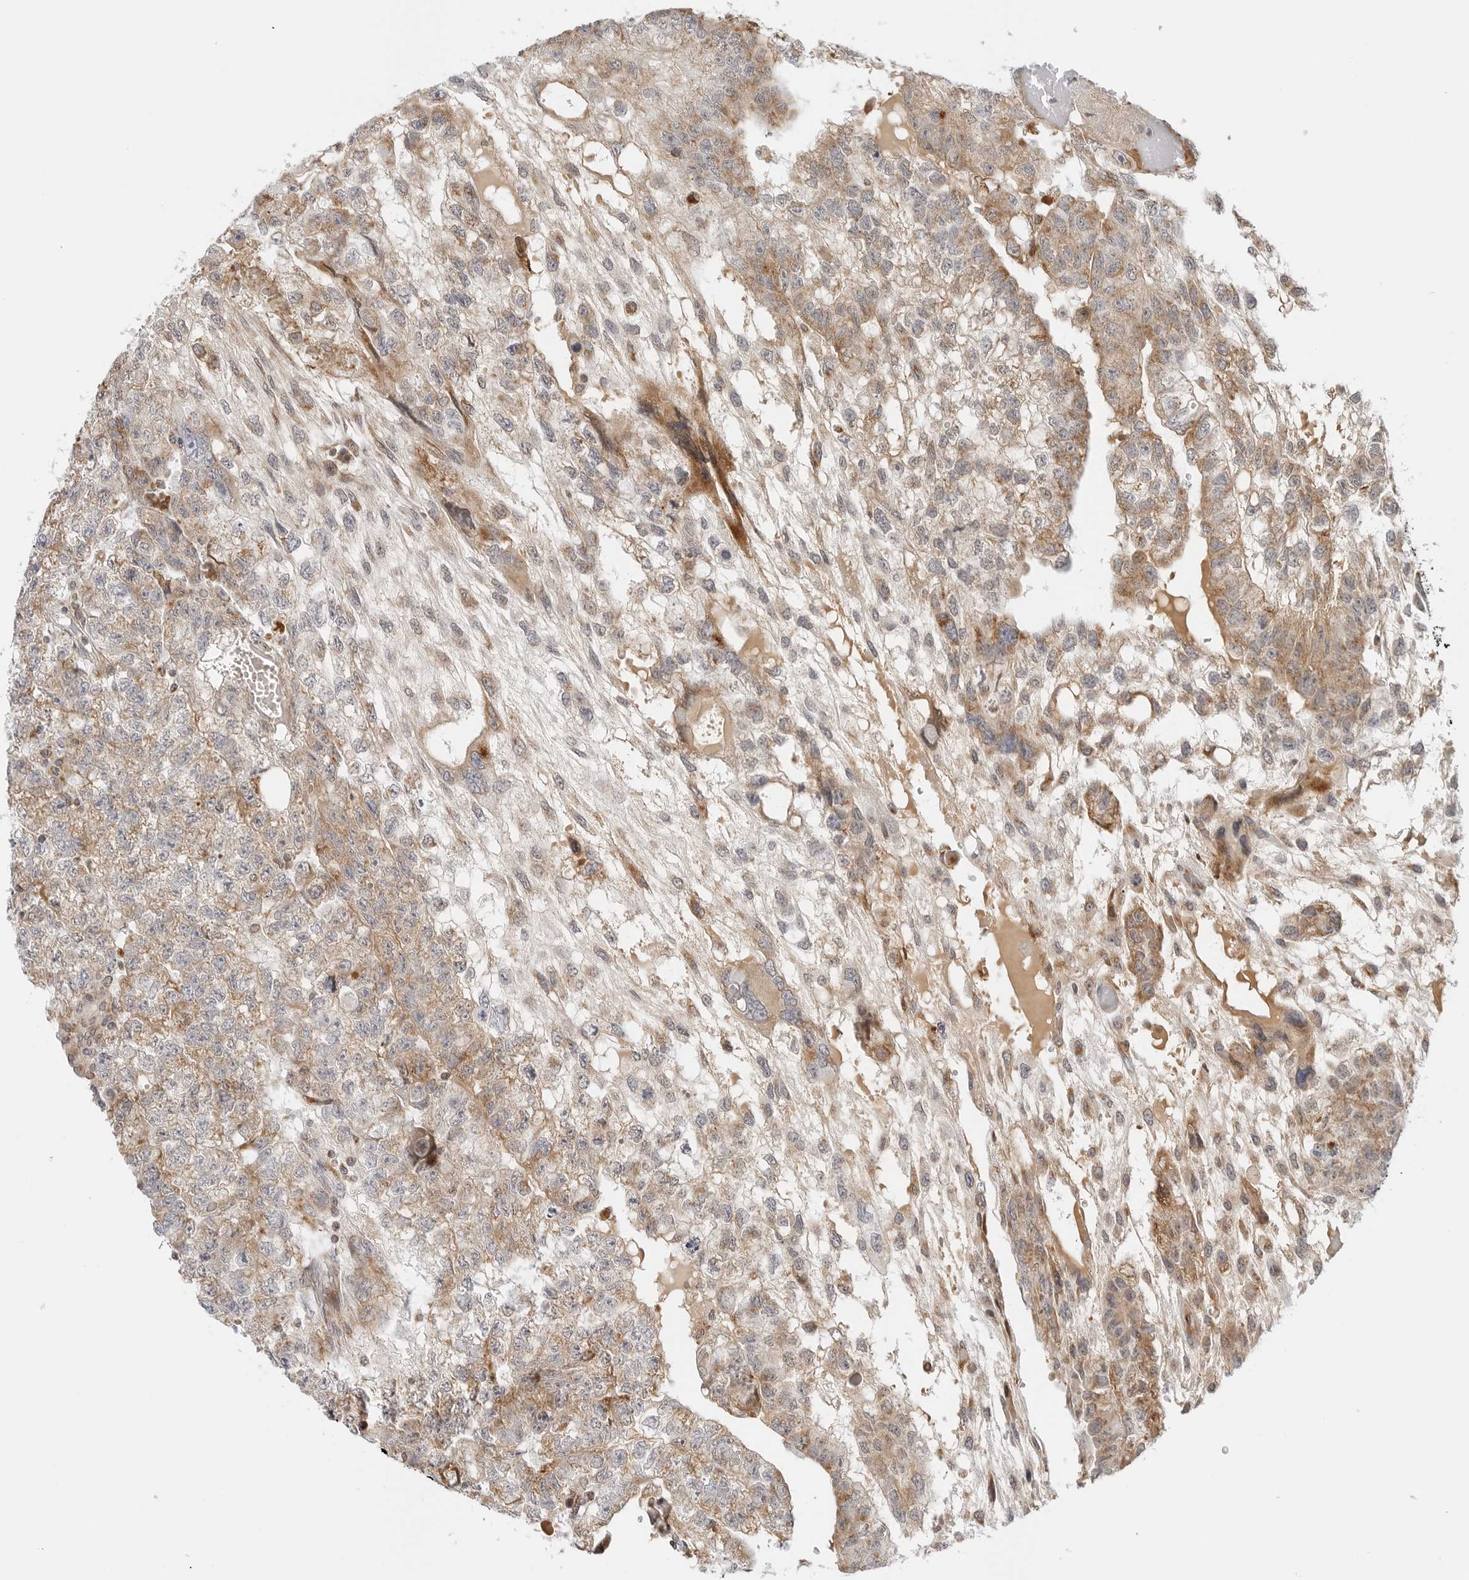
{"staining": {"intensity": "moderate", "quantity": ">75%", "location": "cytoplasmic/membranous"}, "tissue": "testis cancer", "cell_type": "Tumor cells", "image_type": "cancer", "snomed": [{"axis": "morphology", "description": "Carcinoma, Embryonal, NOS"}, {"axis": "topography", "description": "Testis"}], "caption": "Protein analysis of testis cancer (embryonal carcinoma) tissue demonstrates moderate cytoplasmic/membranous positivity in approximately >75% of tumor cells.", "gene": "DYRK4", "patient": {"sex": "male", "age": 36}}